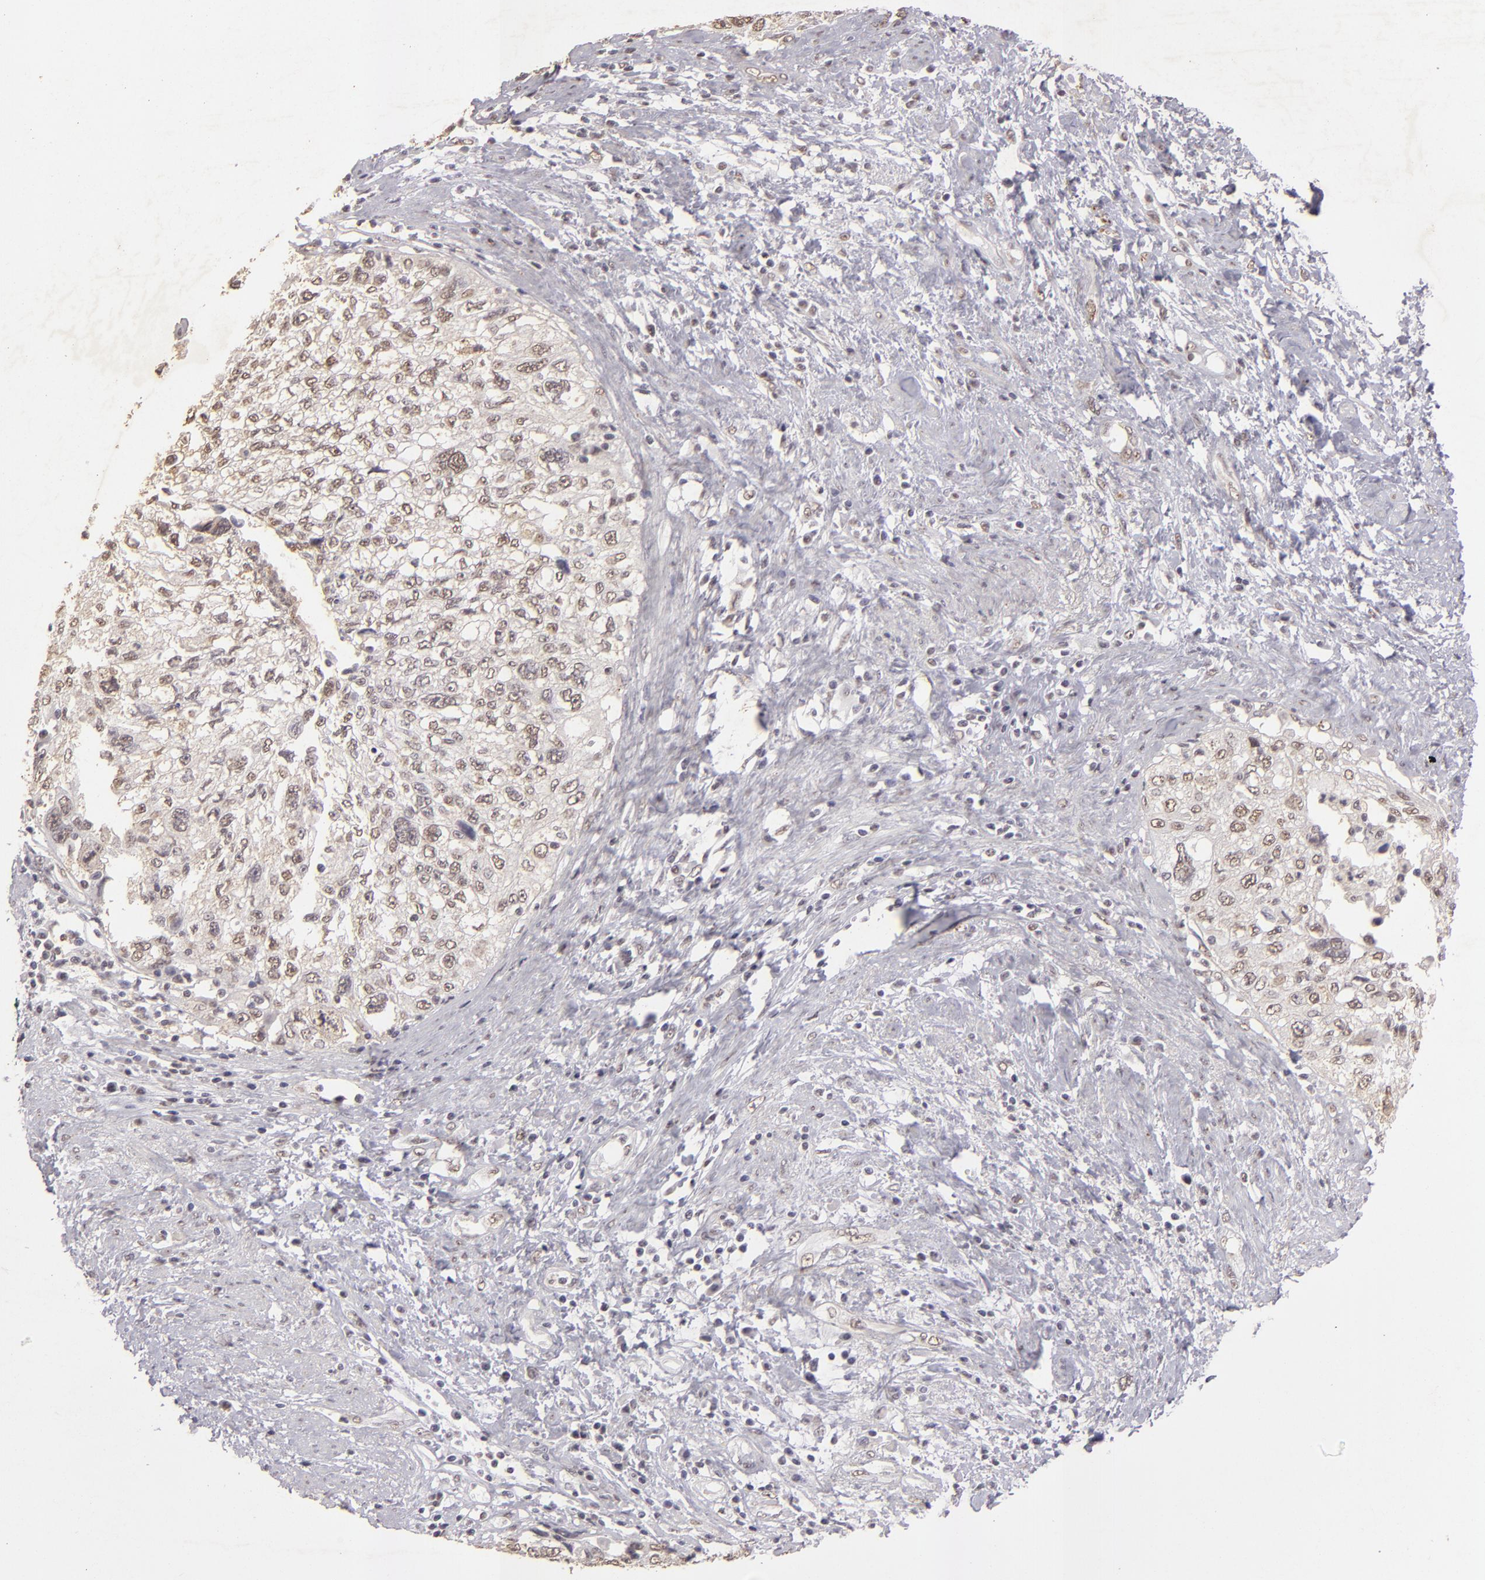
{"staining": {"intensity": "weak", "quantity": "<25%", "location": "nuclear"}, "tissue": "cervical cancer", "cell_type": "Tumor cells", "image_type": "cancer", "snomed": [{"axis": "morphology", "description": "Squamous cell carcinoma, NOS"}, {"axis": "topography", "description": "Cervix"}], "caption": "Micrograph shows no protein positivity in tumor cells of cervical cancer (squamous cell carcinoma) tissue.", "gene": "CBX3", "patient": {"sex": "female", "age": 57}}